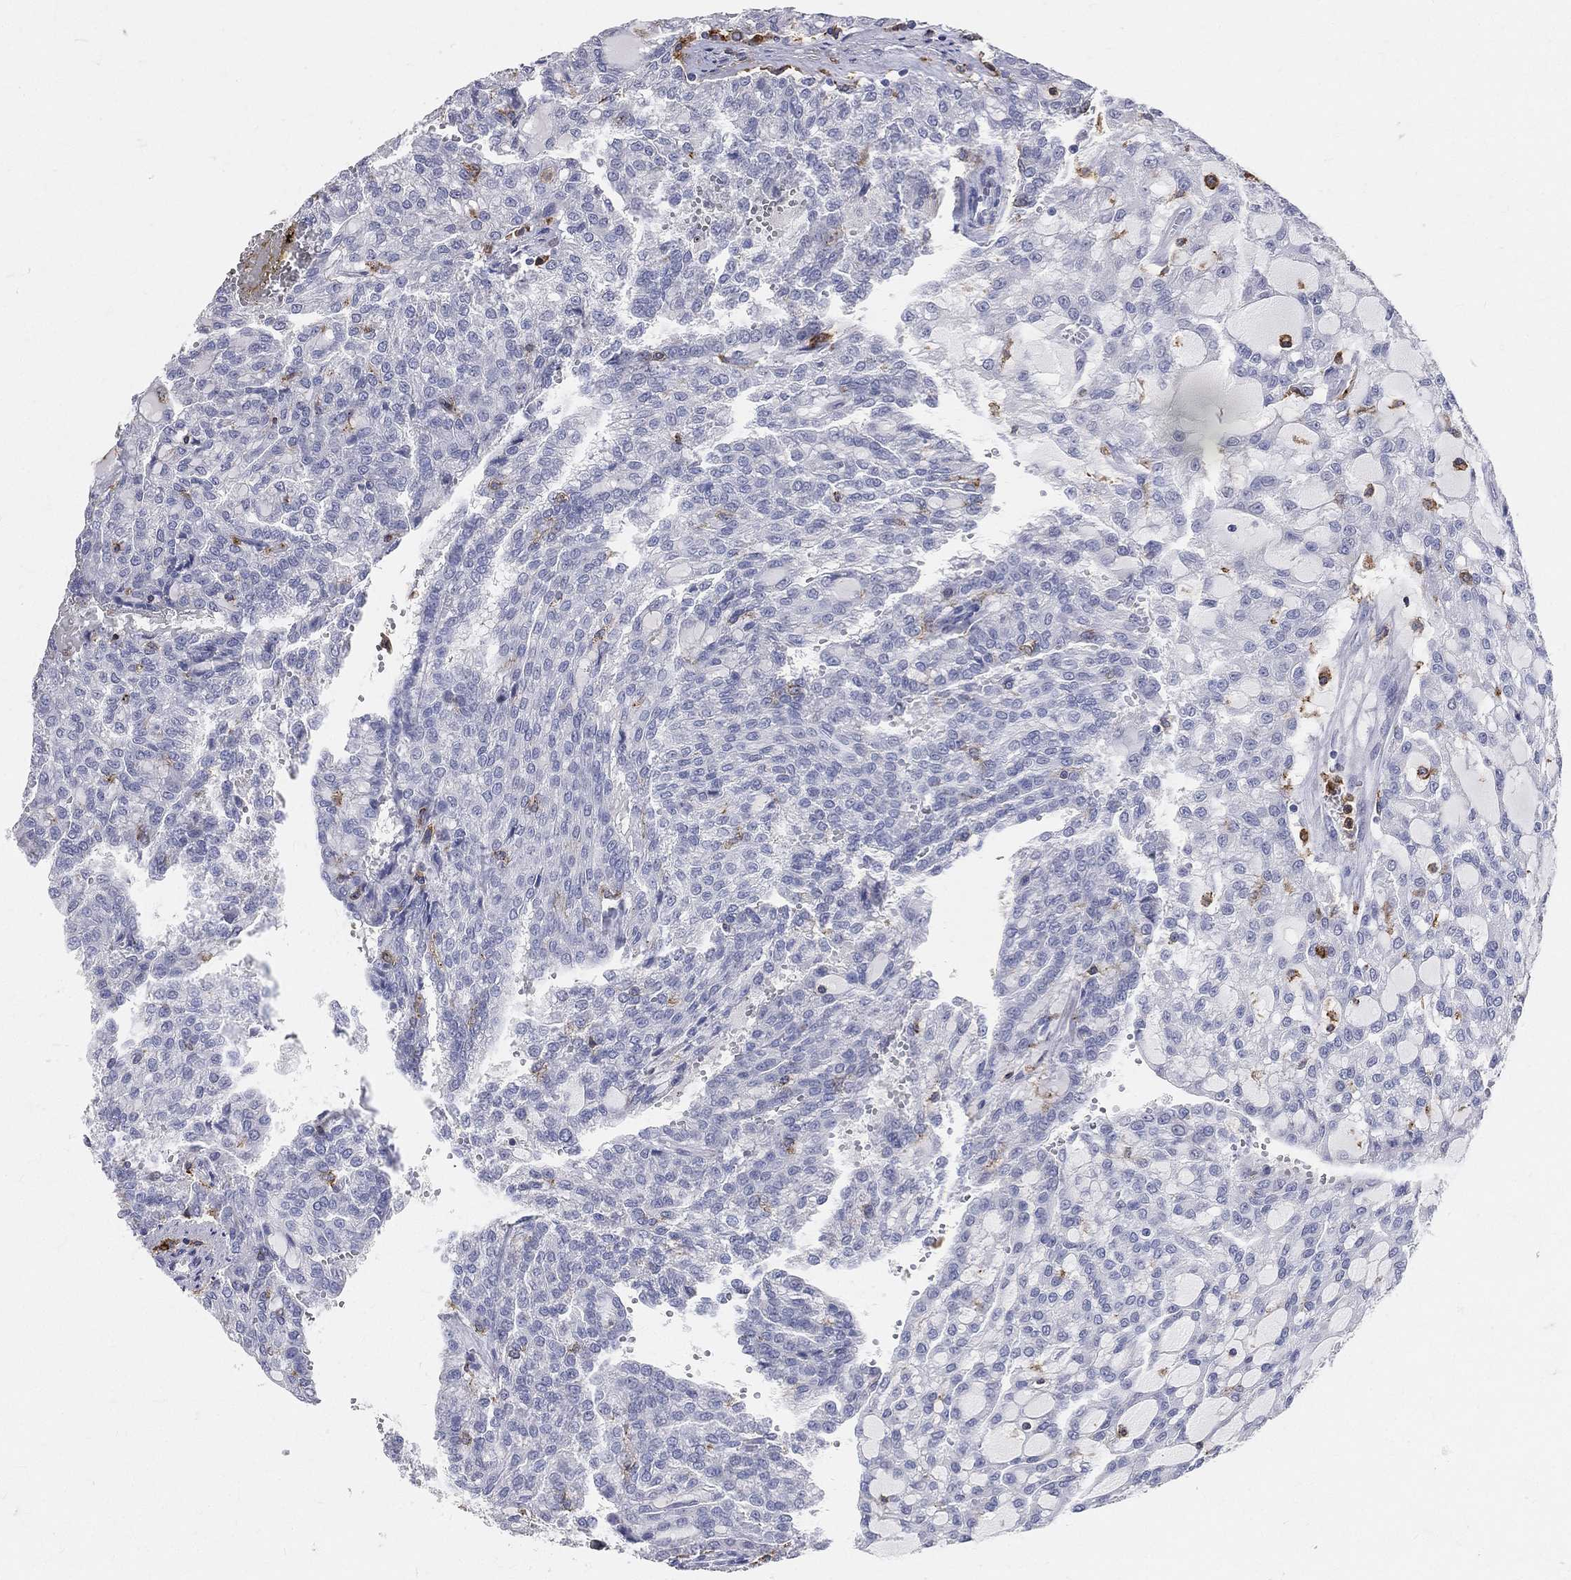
{"staining": {"intensity": "negative", "quantity": "none", "location": "none"}, "tissue": "renal cancer", "cell_type": "Tumor cells", "image_type": "cancer", "snomed": [{"axis": "morphology", "description": "Adenocarcinoma, NOS"}, {"axis": "topography", "description": "Kidney"}], "caption": "Renal cancer (adenocarcinoma) was stained to show a protein in brown. There is no significant staining in tumor cells.", "gene": "CD33", "patient": {"sex": "male", "age": 63}}